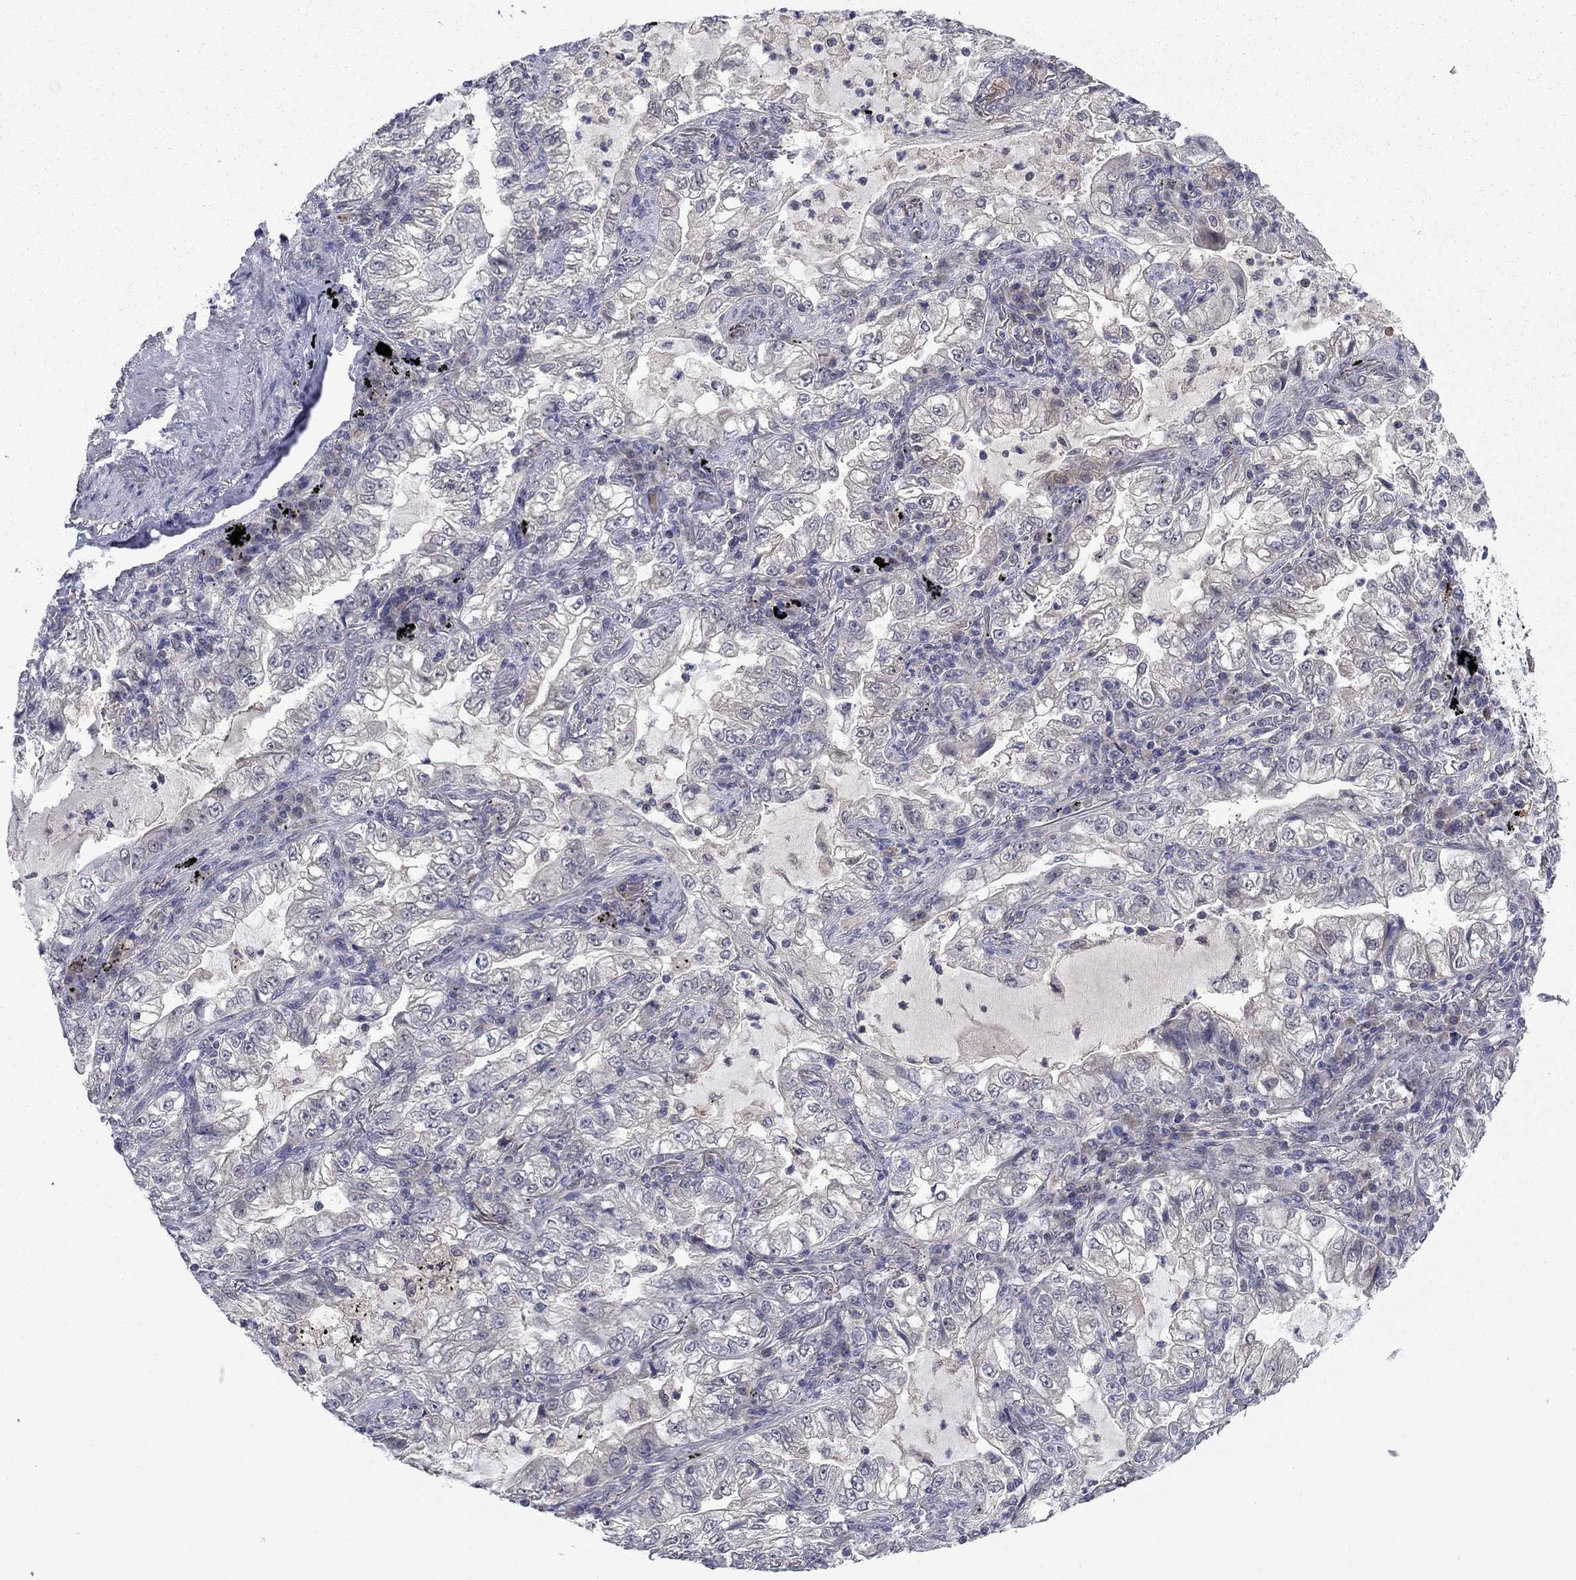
{"staining": {"intensity": "negative", "quantity": "none", "location": "none"}, "tissue": "lung cancer", "cell_type": "Tumor cells", "image_type": "cancer", "snomed": [{"axis": "morphology", "description": "Adenocarcinoma, NOS"}, {"axis": "topography", "description": "Lung"}], "caption": "IHC of human adenocarcinoma (lung) reveals no staining in tumor cells.", "gene": "GRHPR", "patient": {"sex": "female", "age": 73}}